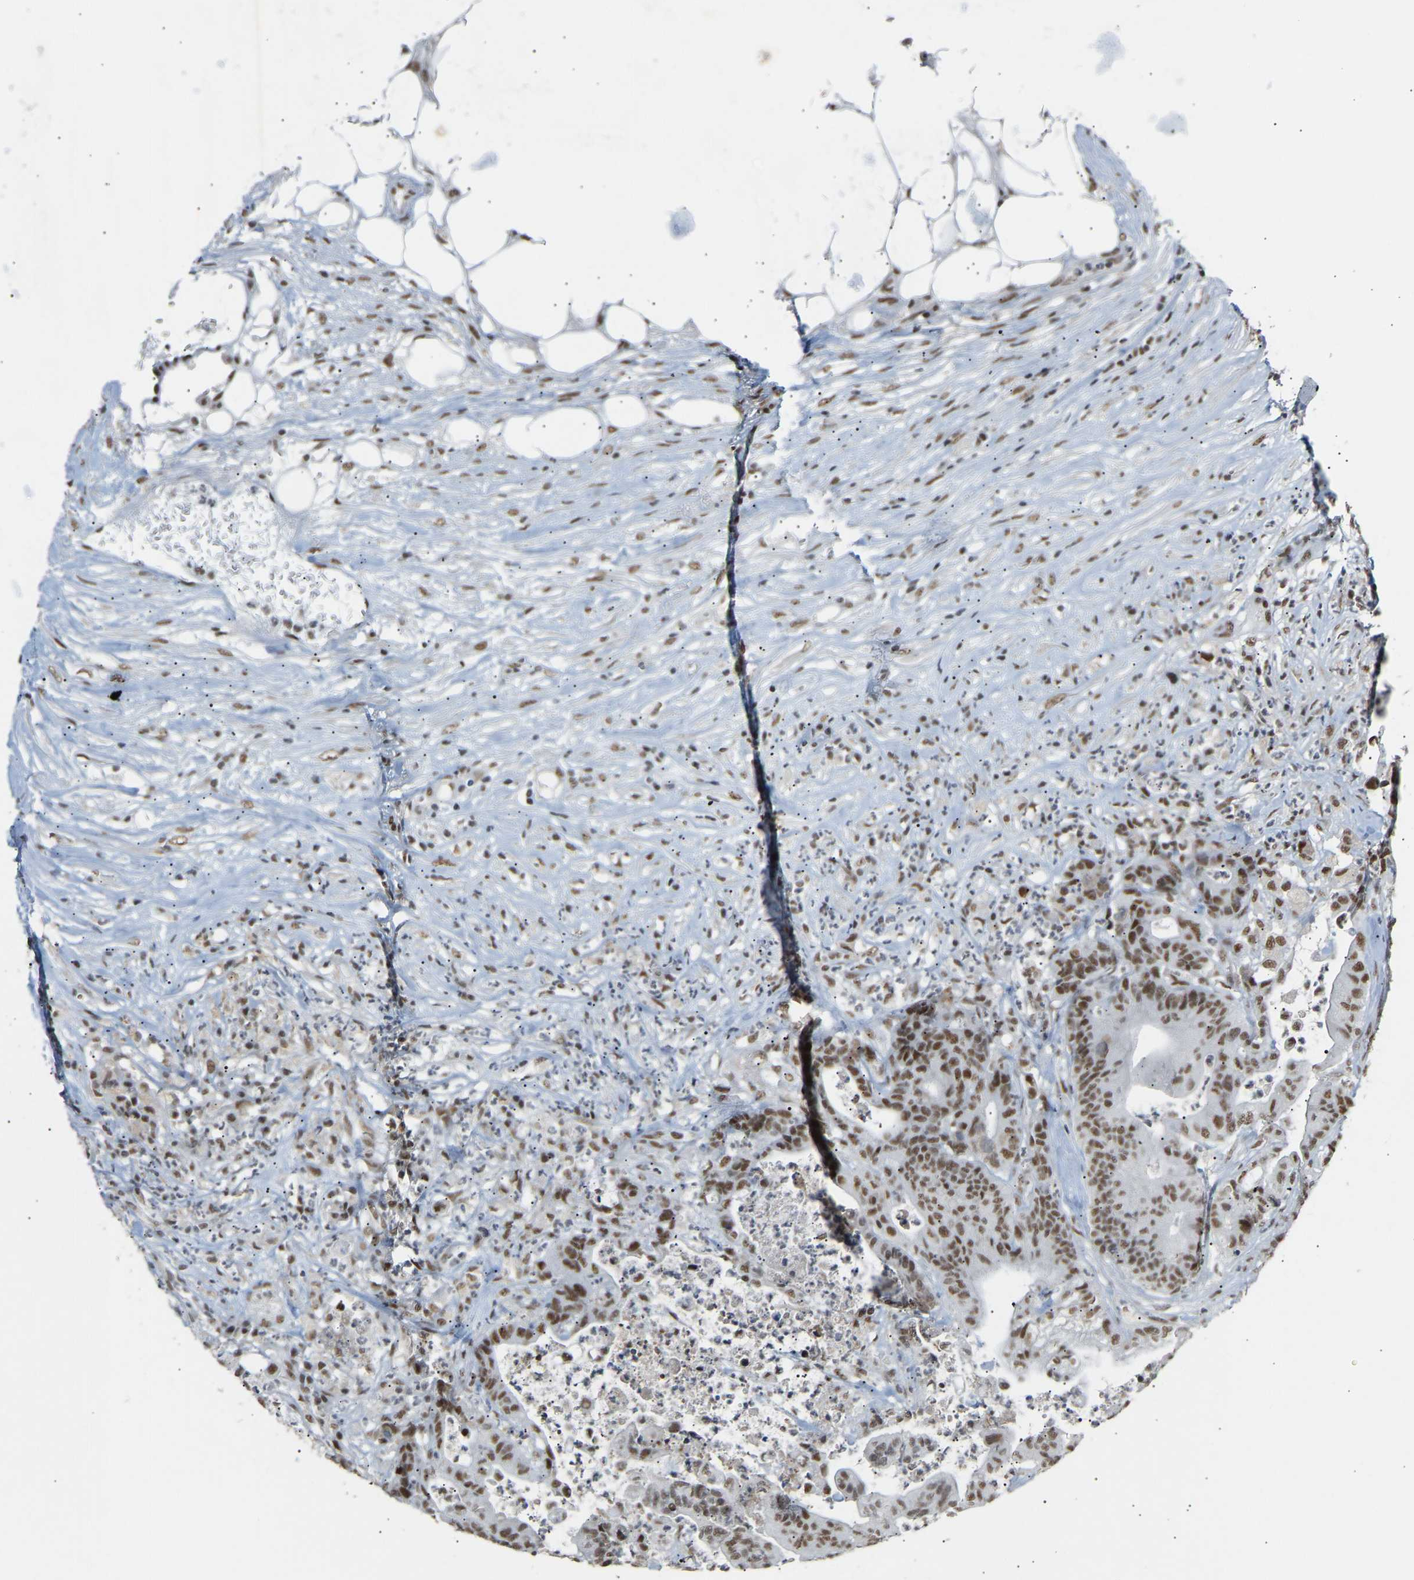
{"staining": {"intensity": "moderate", "quantity": ">75%", "location": "nuclear"}, "tissue": "colorectal cancer", "cell_type": "Tumor cells", "image_type": "cancer", "snomed": [{"axis": "morphology", "description": "Adenocarcinoma, NOS"}, {"axis": "topography", "description": "Colon"}], "caption": "This image reveals IHC staining of human colorectal cancer, with medium moderate nuclear positivity in about >75% of tumor cells.", "gene": "NELFB", "patient": {"sex": "female", "age": 84}}